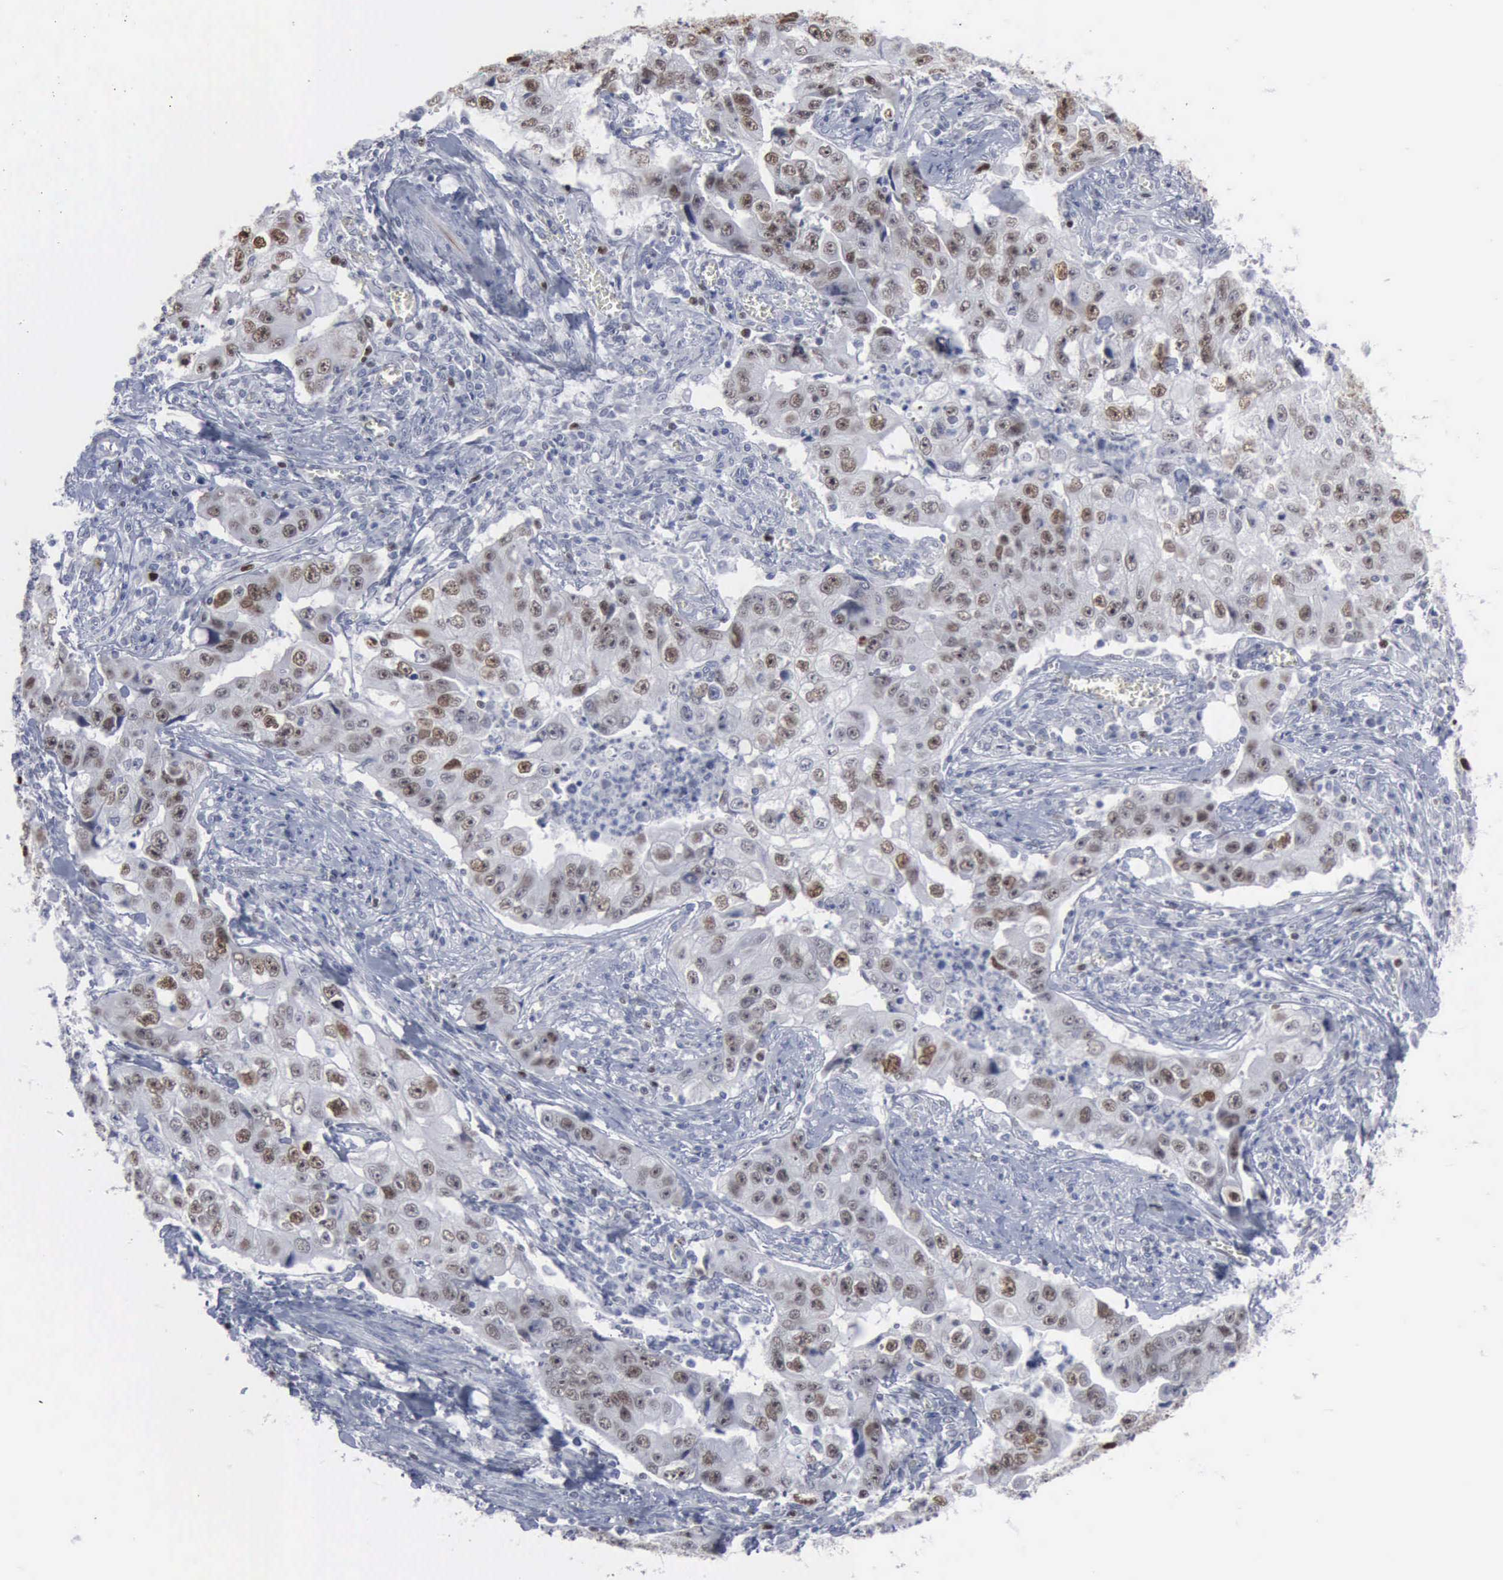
{"staining": {"intensity": "strong", "quantity": "<25%", "location": "nuclear"}, "tissue": "lung cancer", "cell_type": "Tumor cells", "image_type": "cancer", "snomed": [{"axis": "morphology", "description": "Squamous cell carcinoma, NOS"}, {"axis": "topography", "description": "Lung"}], "caption": "A brown stain shows strong nuclear positivity of a protein in squamous cell carcinoma (lung) tumor cells.", "gene": "MCM5", "patient": {"sex": "male", "age": 64}}